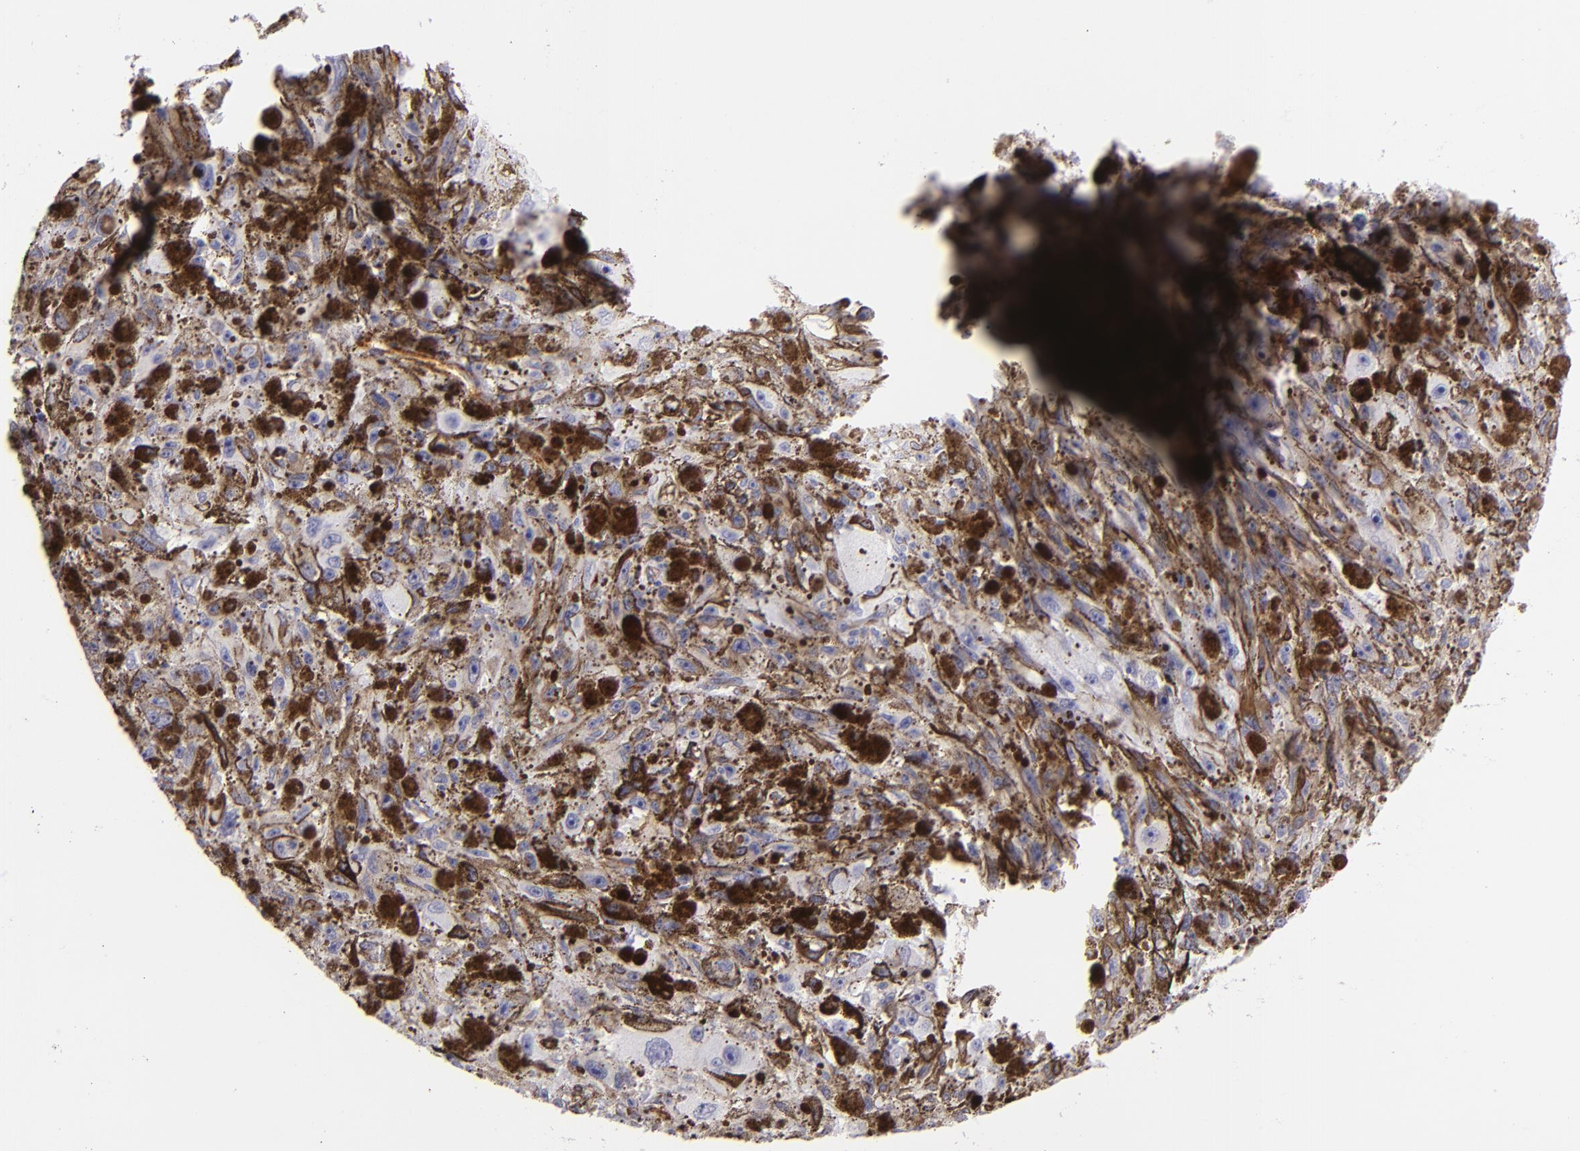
{"staining": {"intensity": "negative", "quantity": "none", "location": "none"}, "tissue": "melanoma", "cell_type": "Tumor cells", "image_type": "cancer", "snomed": [{"axis": "morphology", "description": "Malignant melanoma, NOS"}, {"axis": "topography", "description": "Skin"}], "caption": "A photomicrograph of melanoma stained for a protein exhibits no brown staining in tumor cells.", "gene": "THBD", "patient": {"sex": "female", "age": 104}}